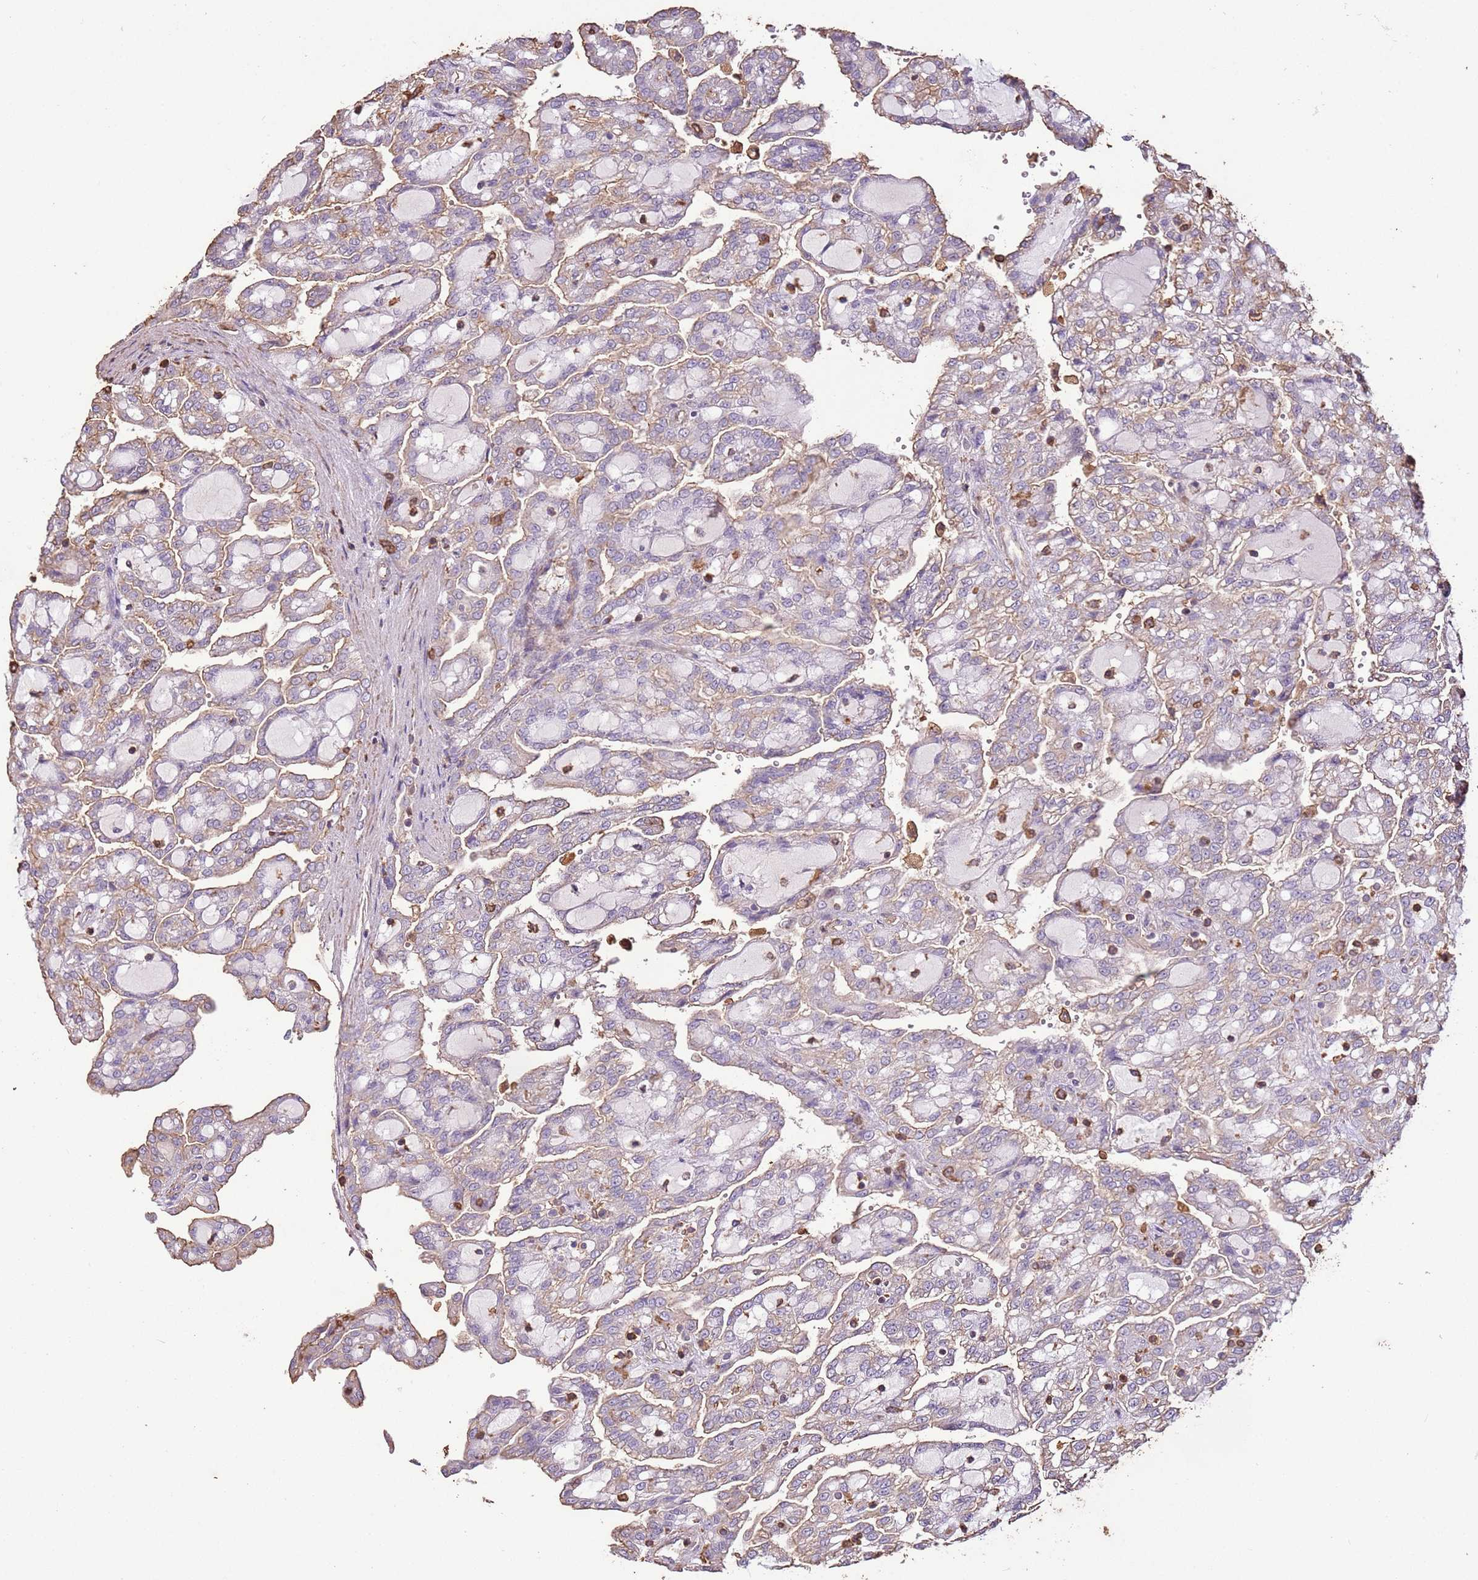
{"staining": {"intensity": "weak", "quantity": "<25%", "location": "cytoplasmic/membranous"}, "tissue": "renal cancer", "cell_type": "Tumor cells", "image_type": "cancer", "snomed": [{"axis": "morphology", "description": "Adenocarcinoma, NOS"}, {"axis": "topography", "description": "Kidney"}], "caption": "Tumor cells are negative for brown protein staining in adenocarcinoma (renal). Nuclei are stained in blue.", "gene": "ARL10", "patient": {"sex": "male", "age": 63}}